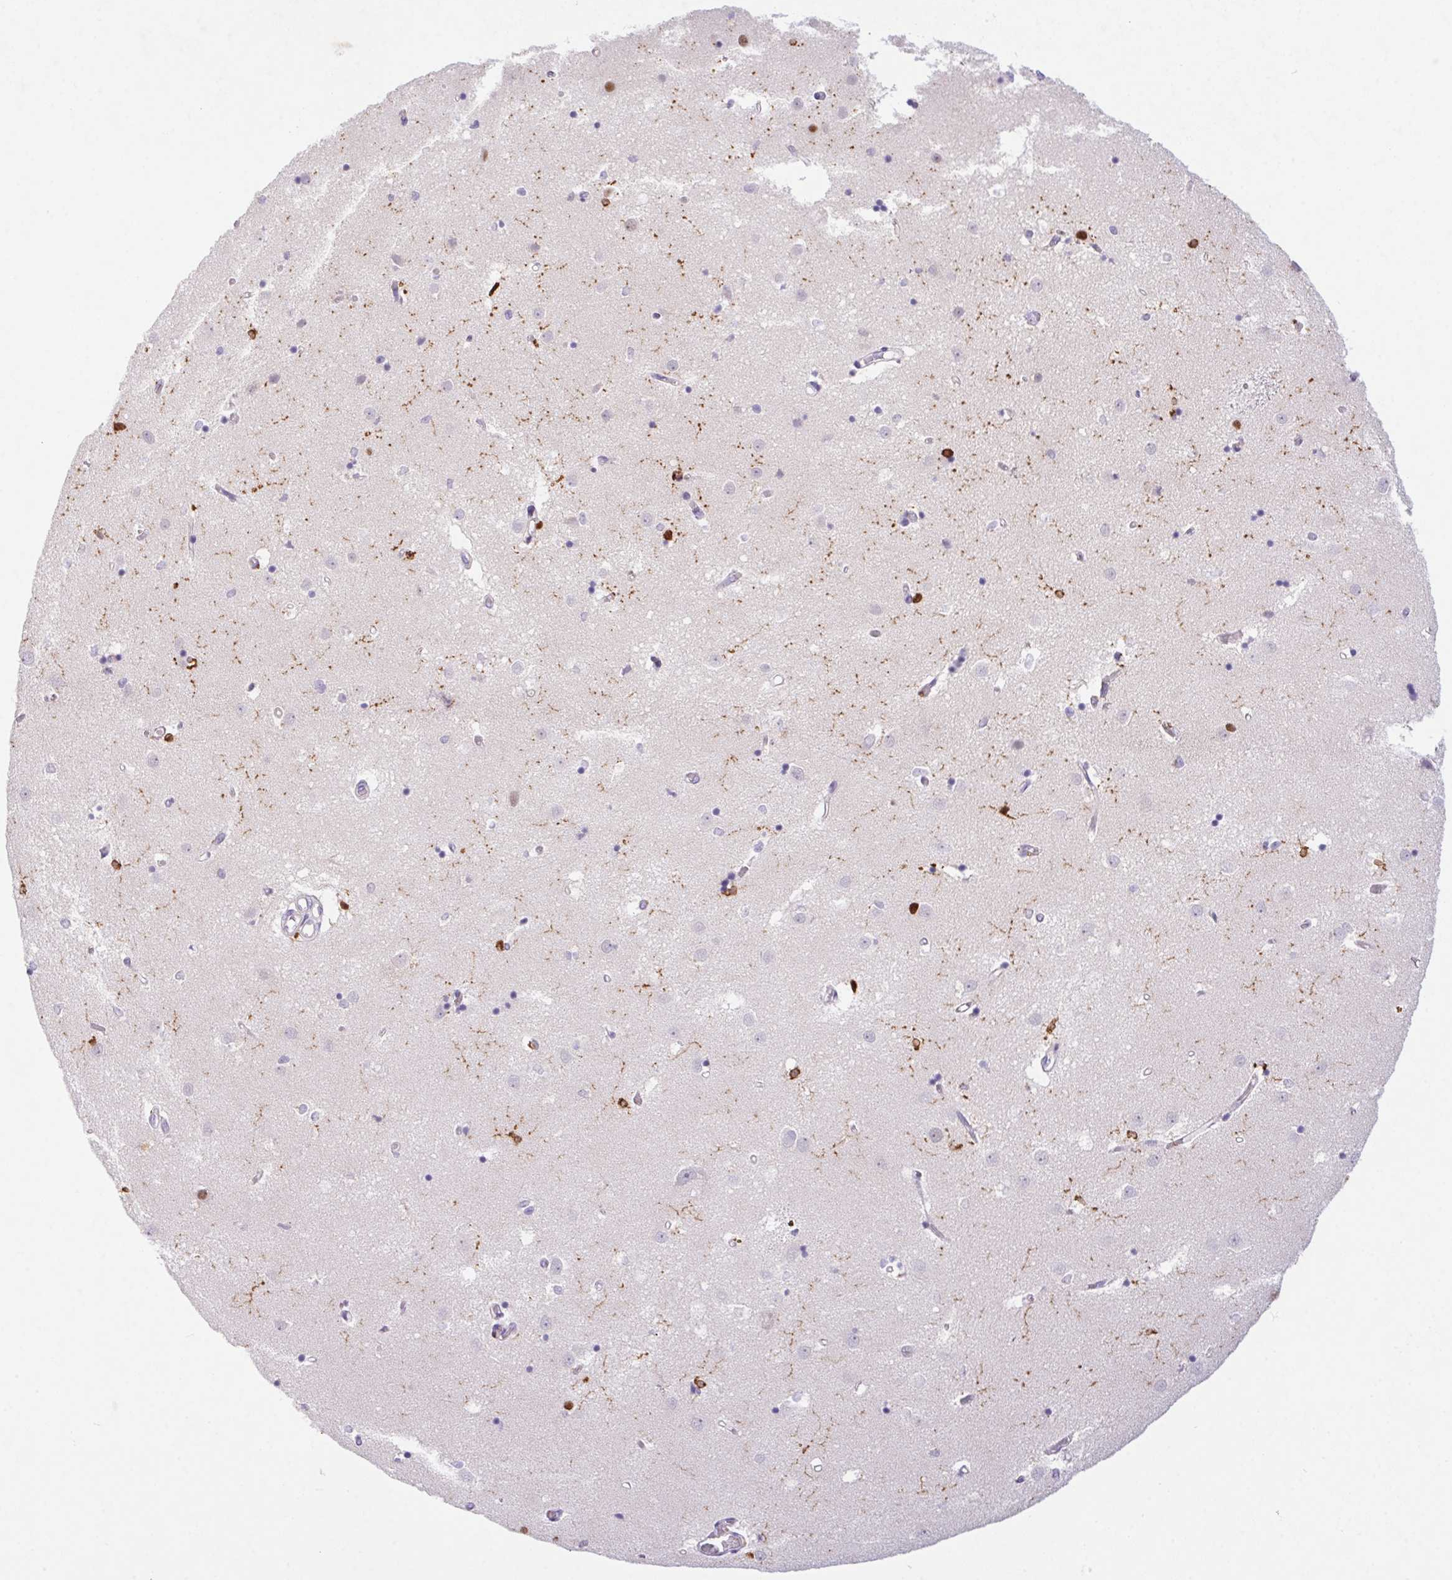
{"staining": {"intensity": "strong", "quantity": "<25%", "location": "cytoplasmic/membranous"}, "tissue": "caudate", "cell_type": "Glial cells", "image_type": "normal", "snomed": [{"axis": "morphology", "description": "Normal tissue, NOS"}, {"axis": "topography", "description": "Lateral ventricle wall"}], "caption": "Immunohistochemical staining of unremarkable human caudate exhibits medium levels of strong cytoplasmic/membranous staining in about <25% of glial cells. The staining was performed using DAB (3,3'-diaminobenzidine) to visualize the protein expression in brown, while the nuclei were stained in blue with hematoxylin (Magnification: 20x).", "gene": "APBB1IP", "patient": {"sex": "male", "age": 54}}